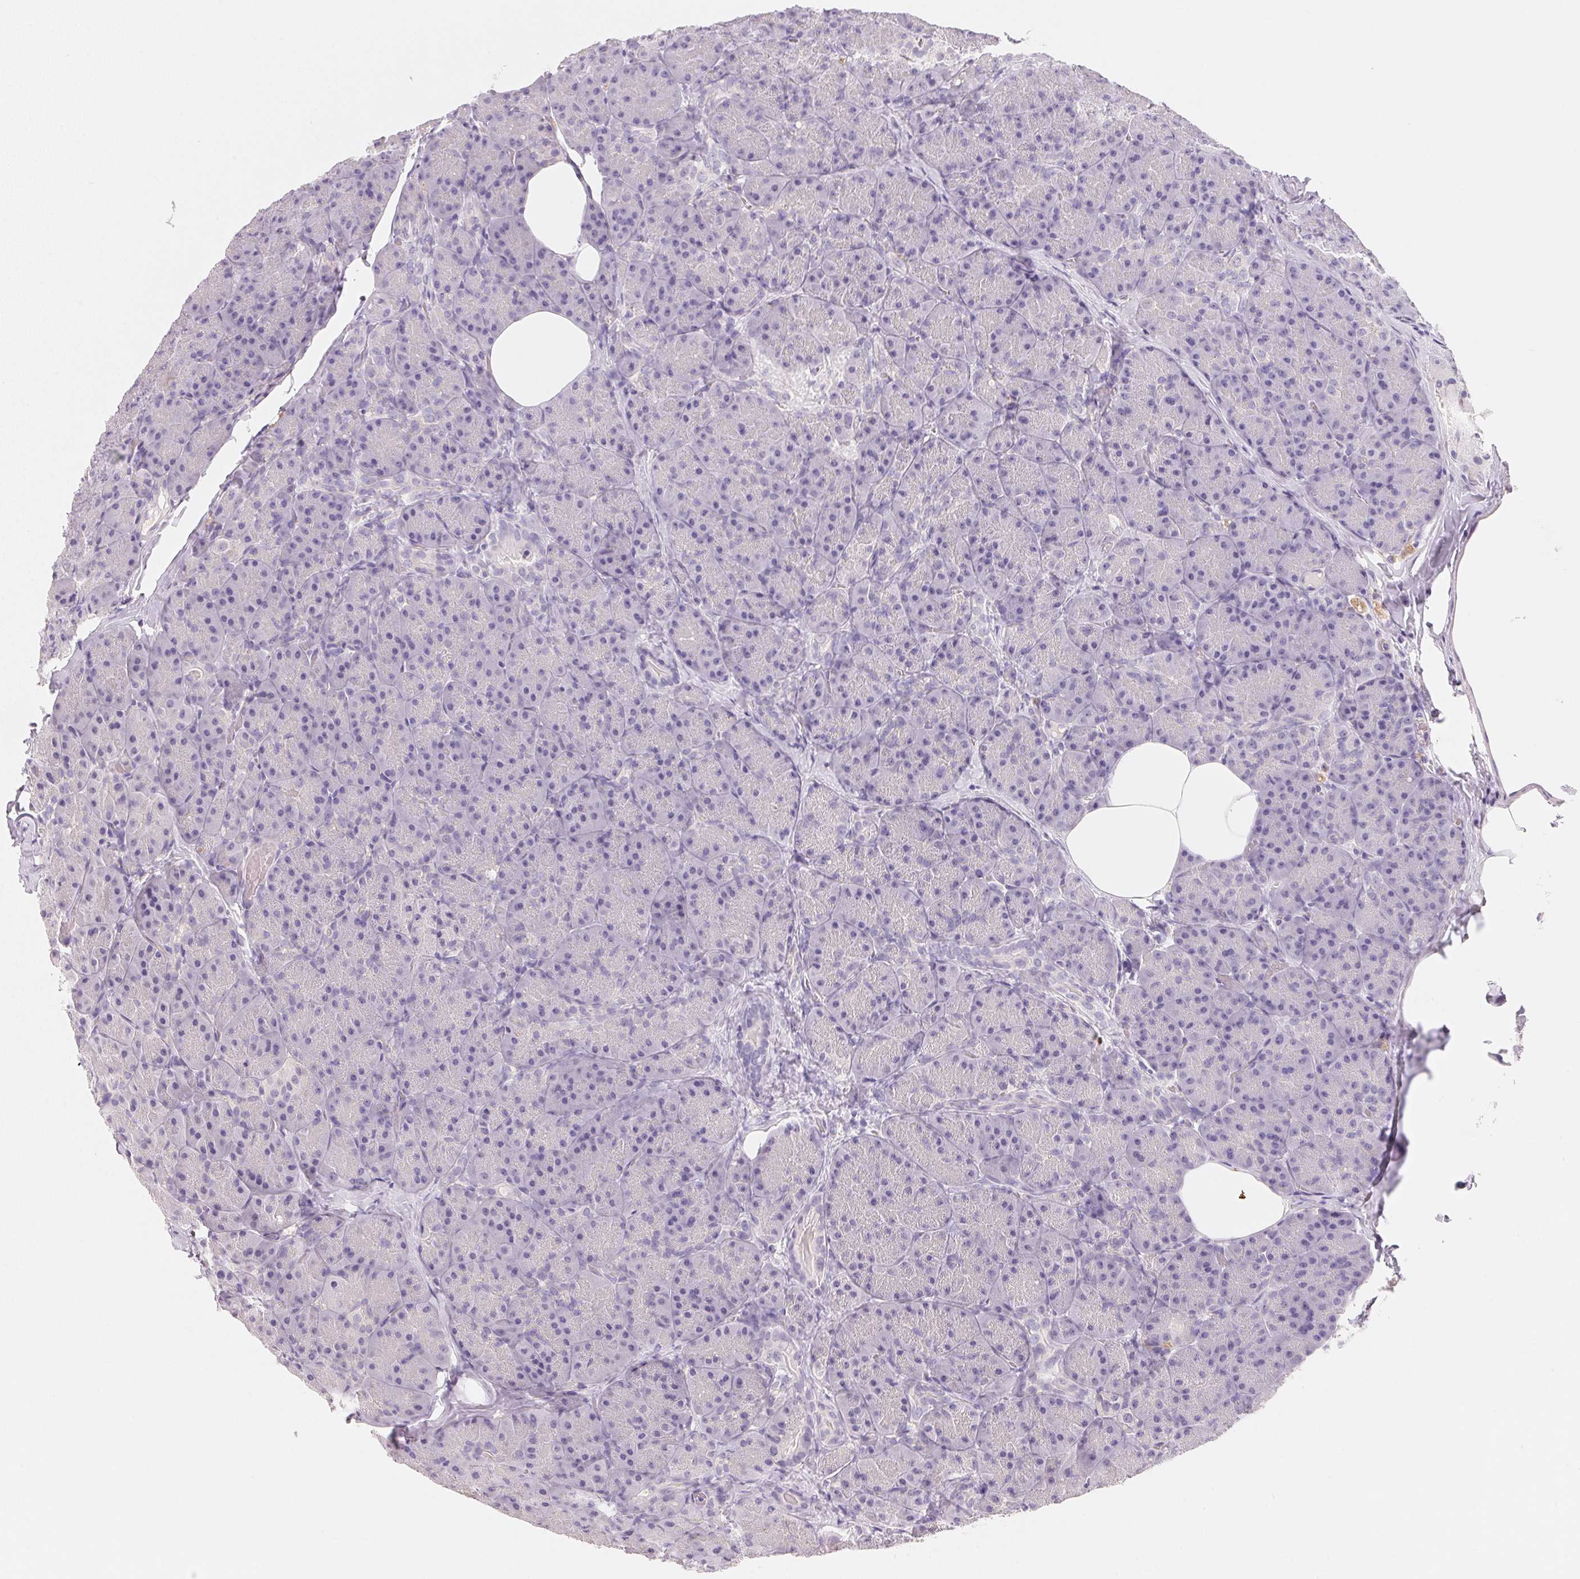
{"staining": {"intensity": "negative", "quantity": "none", "location": "none"}, "tissue": "pancreas", "cell_type": "Exocrine glandular cells", "image_type": "normal", "snomed": [{"axis": "morphology", "description": "Normal tissue, NOS"}, {"axis": "topography", "description": "Pancreas"}], "caption": "The histopathology image shows no staining of exocrine glandular cells in unremarkable pancreas.", "gene": "ACP3", "patient": {"sex": "male", "age": 57}}